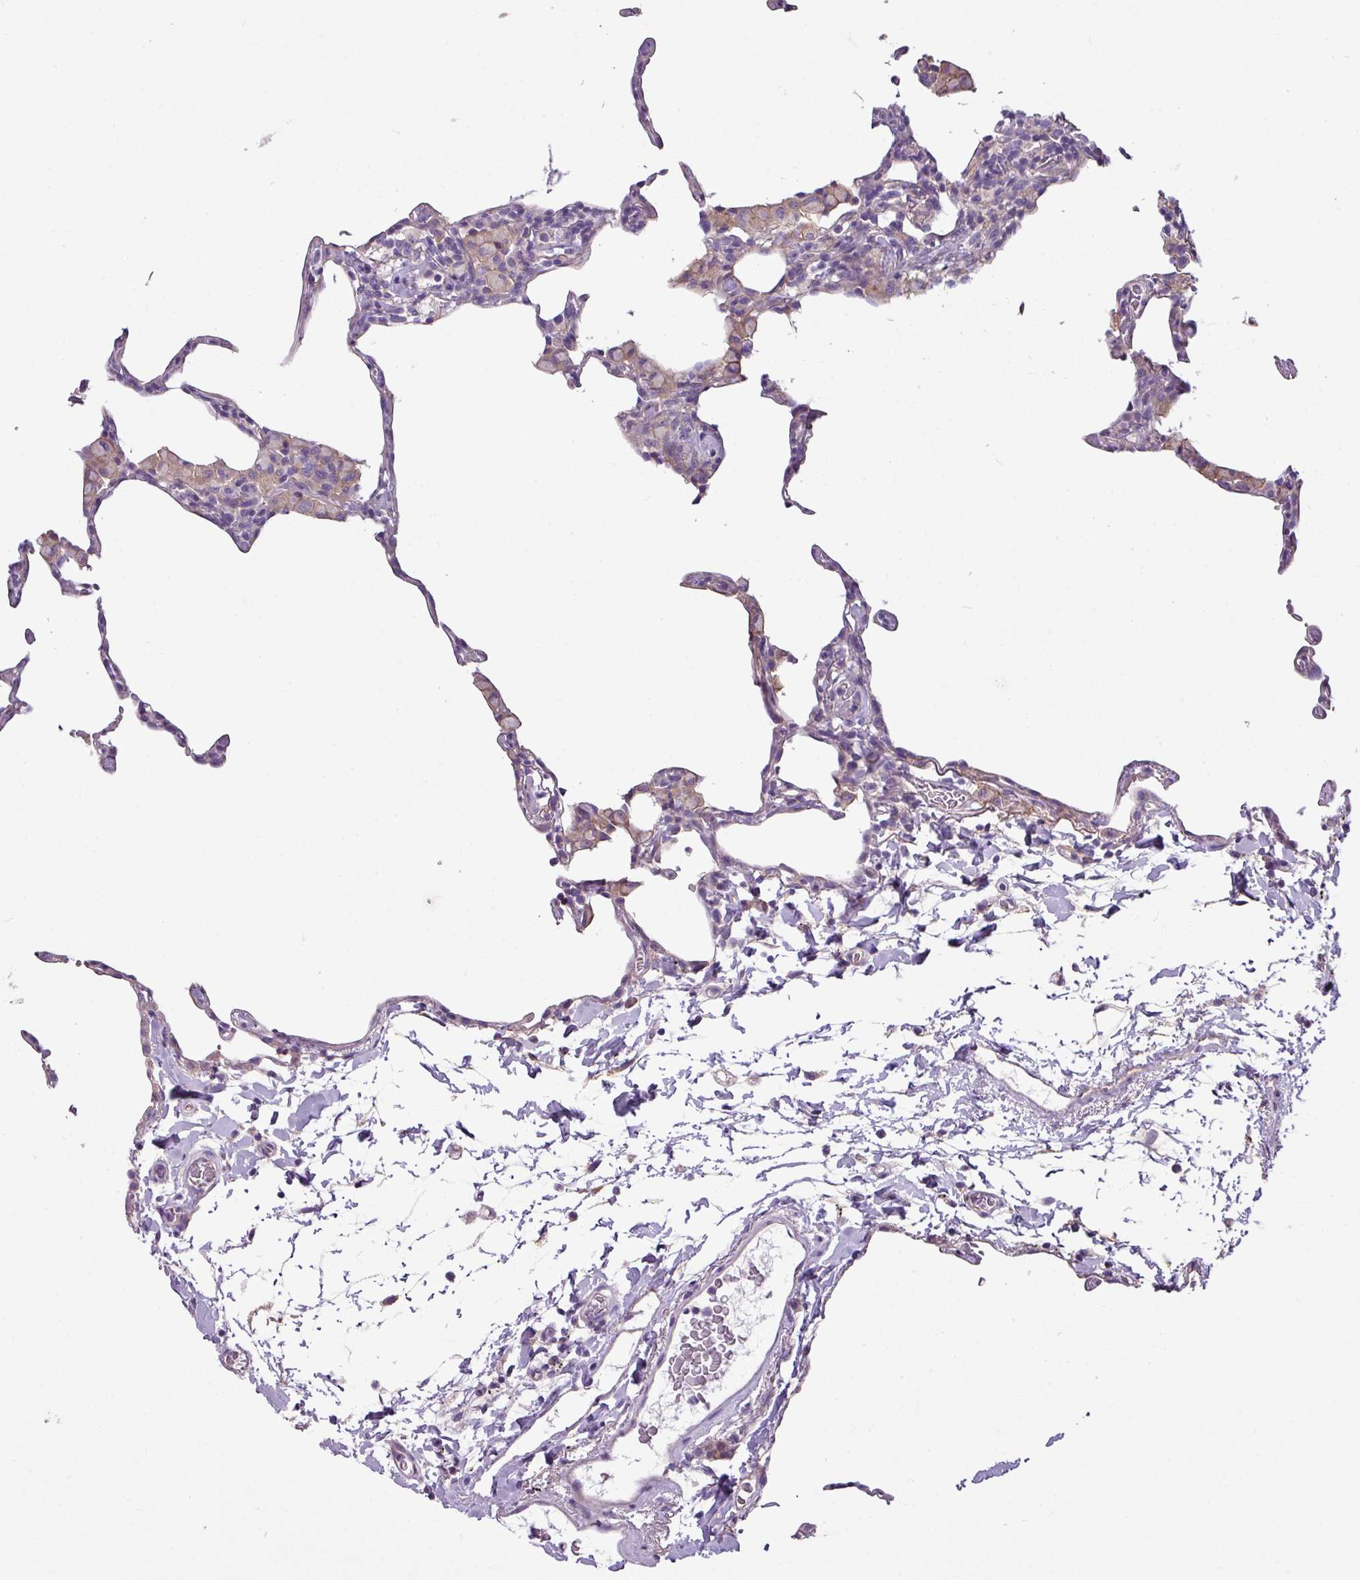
{"staining": {"intensity": "negative", "quantity": "none", "location": "none"}, "tissue": "lung", "cell_type": "Alveolar cells", "image_type": "normal", "snomed": [{"axis": "morphology", "description": "Normal tissue, NOS"}, {"axis": "topography", "description": "Lung"}], "caption": "DAB (3,3'-diaminobenzidine) immunohistochemical staining of unremarkable human lung displays no significant staining in alveolar cells. The staining was performed using DAB (3,3'-diaminobenzidine) to visualize the protein expression in brown, while the nuclei were stained in blue with hematoxylin (Magnification: 20x).", "gene": "TMEM178B", "patient": {"sex": "female", "age": 57}}